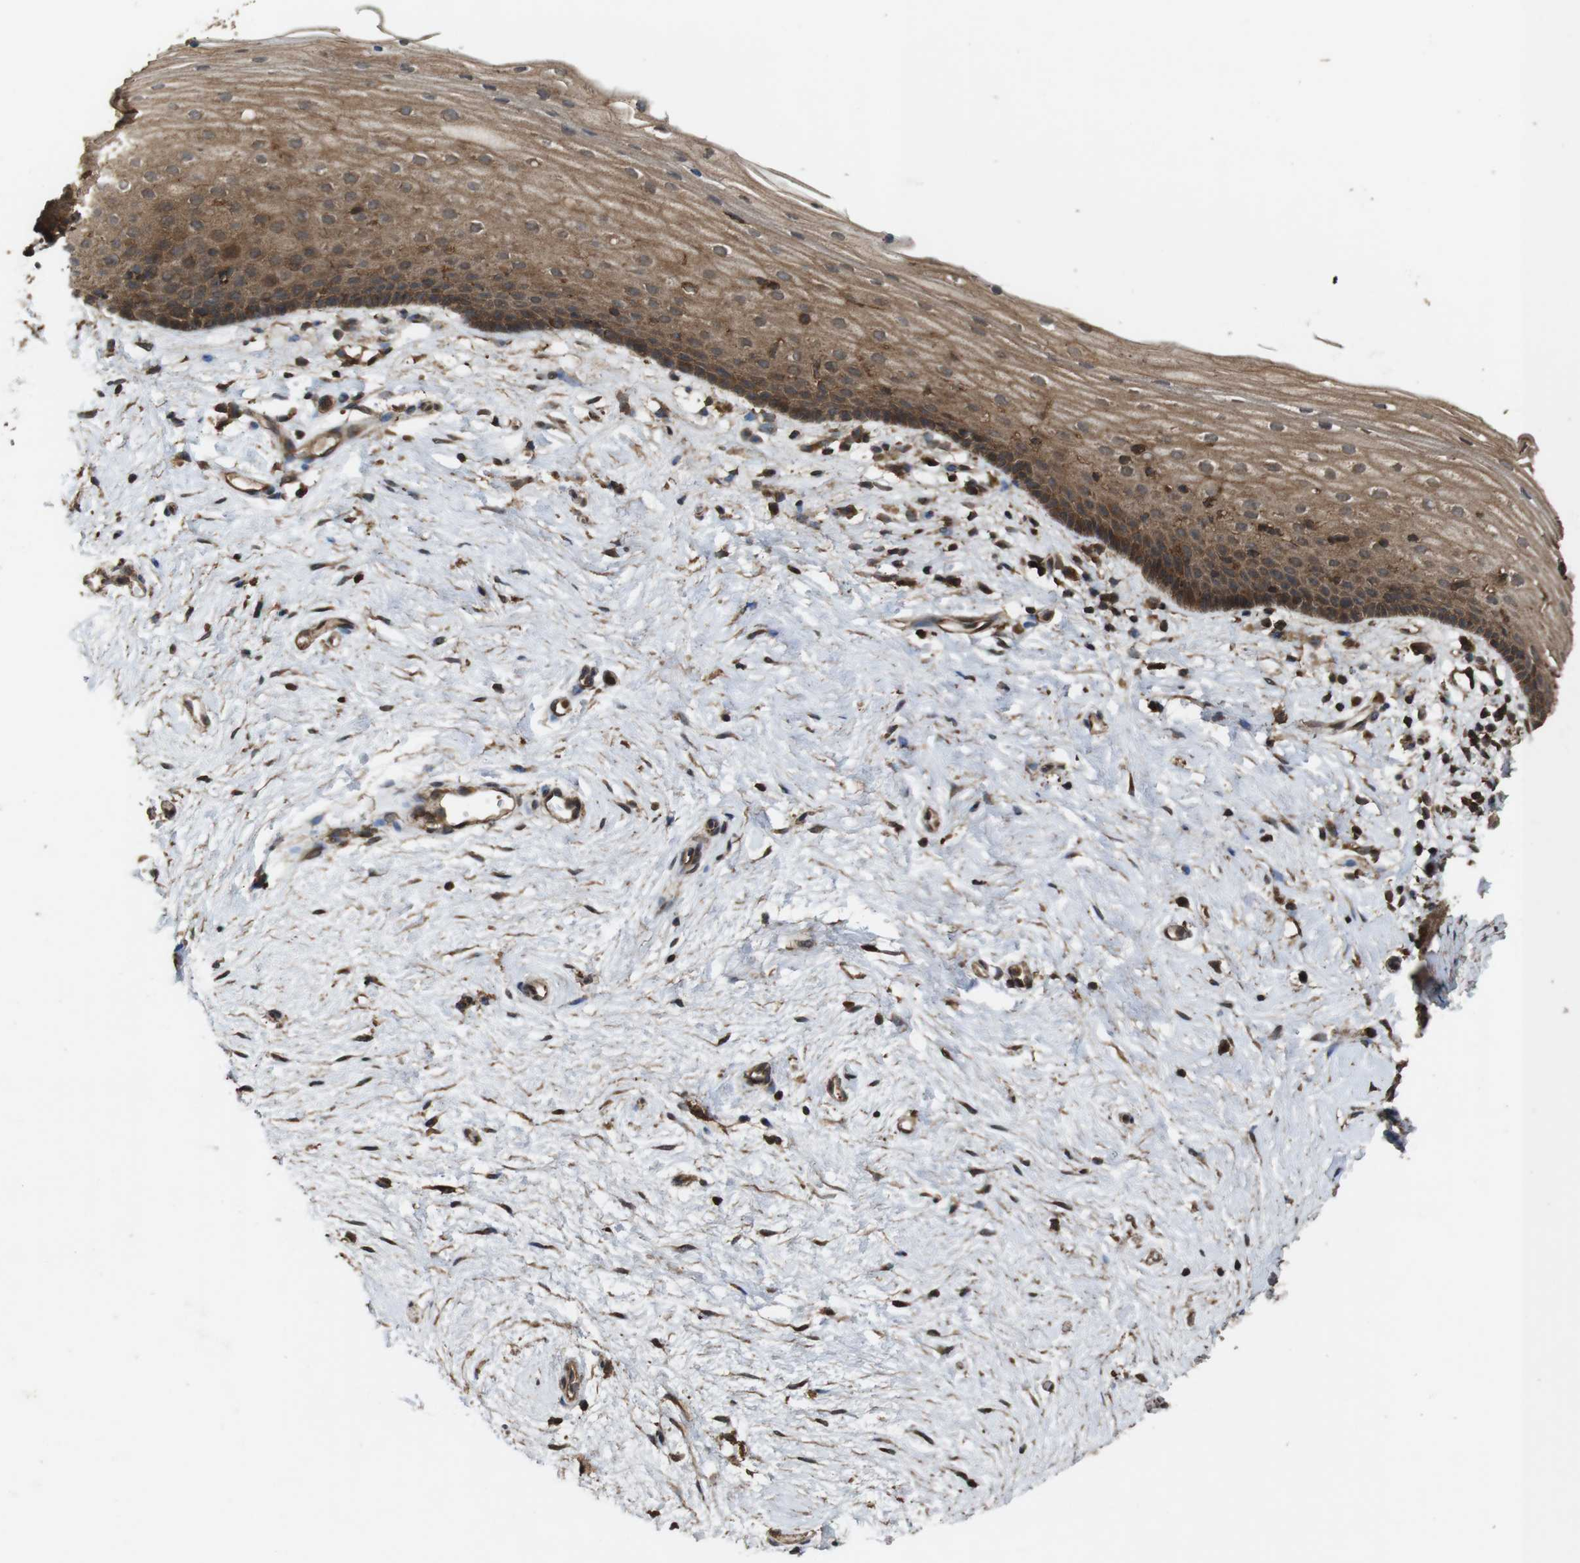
{"staining": {"intensity": "strong", "quantity": ">75%", "location": "cytoplasmic/membranous"}, "tissue": "vagina", "cell_type": "Squamous epithelial cells", "image_type": "normal", "snomed": [{"axis": "morphology", "description": "Normal tissue, NOS"}, {"axis": "topography", "description": "Vagina"}], "caption": "Unremarkable vagina shows strong cytoplasmic/membranous staining in approximately >75% of squamous epithelial cells (Brightfield microscopy of DAB IHC at high magnification)..", "gene": "BAG4", "patient": {"sex": "female", "age": 44}}